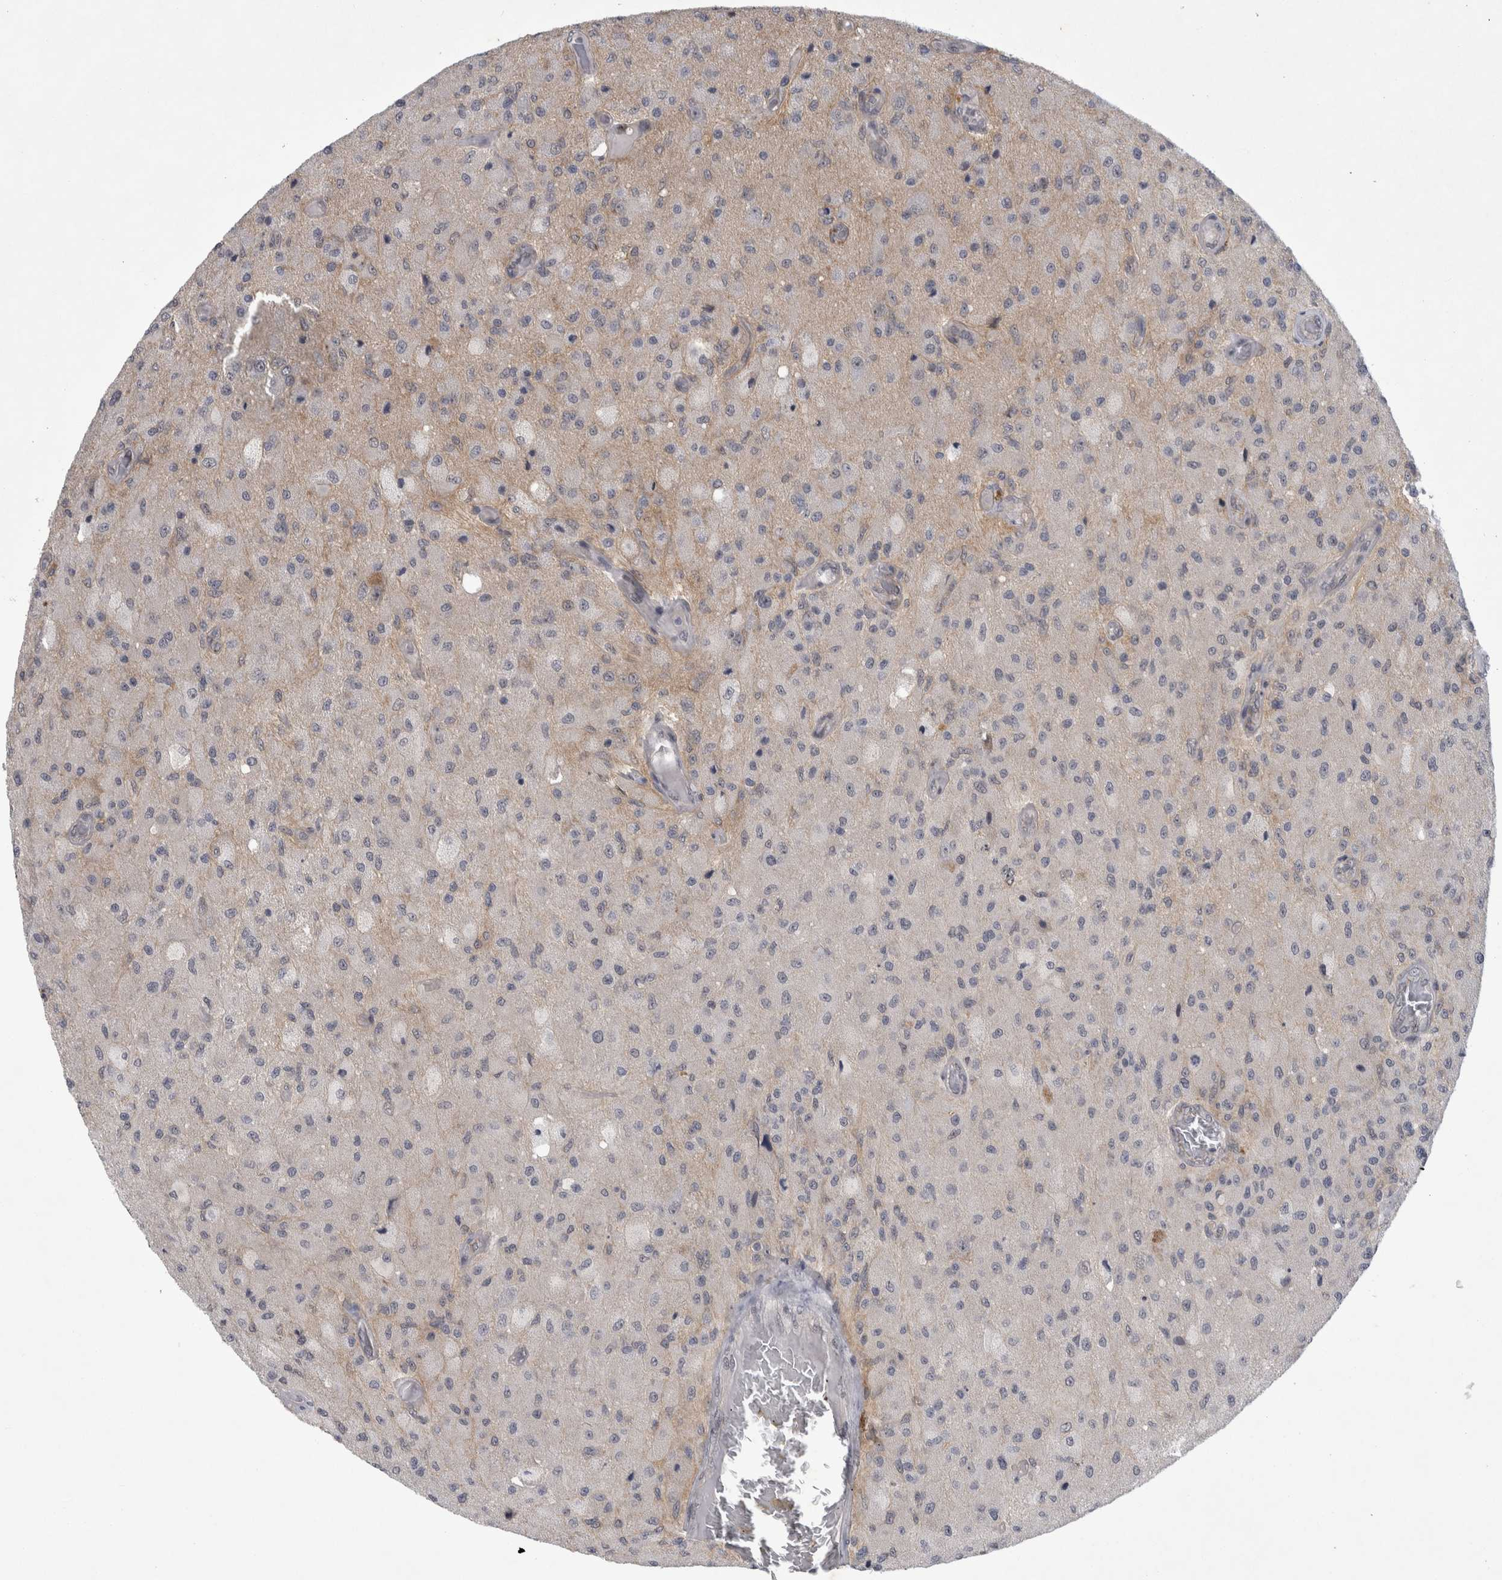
{"staining": {"intensity": "negative", "quantity": "none", "location": "none"}, "tissue": "glioma", "cell_type": "Tumor cells", "image_type": "cancer", "snomed": [{"axis": "morphology", "description": "Normal tissue, NOS"}, {"axis": "morphology", "description": "Glioma, malignant, High grade"}, {"axis": "topography", "description": "Cerebral cortex"}], "caption": "Glioma stained for a protein using IHC displays no positivity tumor cells.", "gene": "PARP11", "patient": {"sex": "male", "age": 77}}